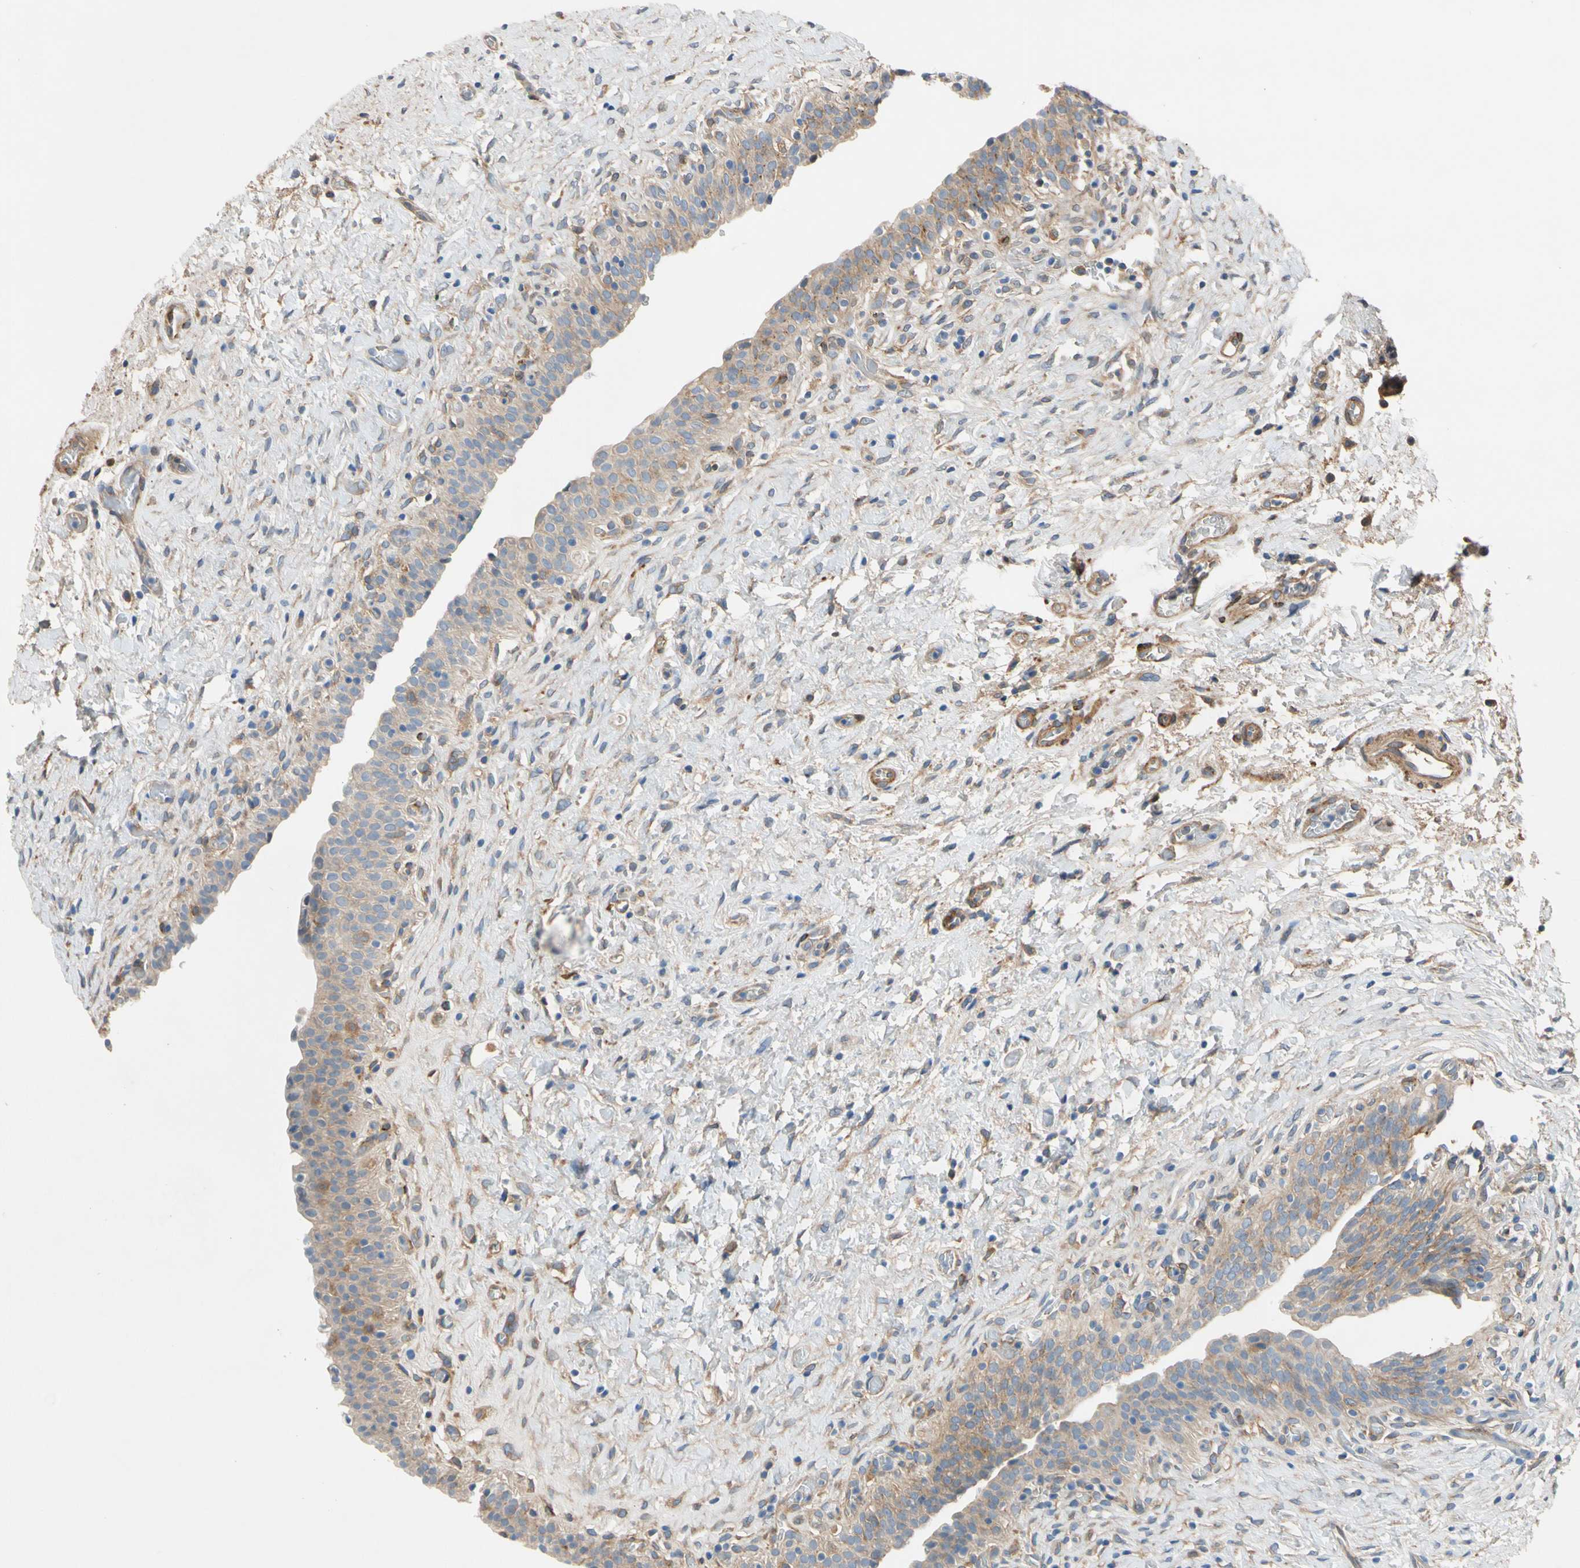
{"staining": {"intensity": "moderate", "quantity": "25%-75%", "location": "cytoplasmic/membranous"}, "tissue": "urinary bladder", "cell_type": "Urothelial cells", "image_type": "normal", "snomed": [{"axis": "morphology", "description": "Normal tissue, NOS"}, {"axis": "topography", "description": "Urinary bladder"}], "caption": "Brown immunohistochemical staining in benign human urinary bladder displays moderate cytoplasmic/membranous staining in about 25%-75% of urothelial cells.", "gene": "ENTREP3", "patient": {"sex": "male", "age": 51}}